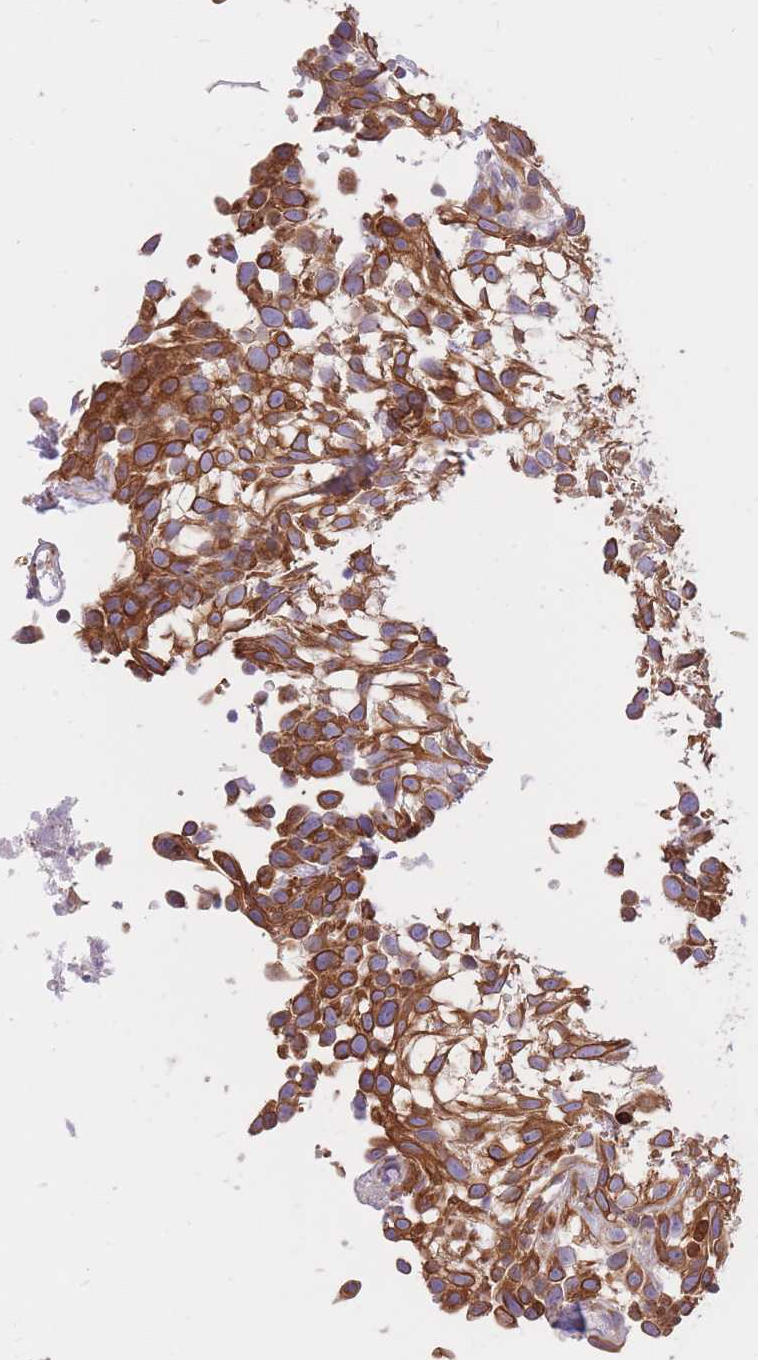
{"staining": {"intensity": "strong", "quantity": ">75%", "location": "cytoplasmic/membranous"}, "tissue": "urothelial cancer", "cell_type": "Tumor cells", "image_type": "cancer", "snomed": [{"axis": "morphology", "description": "Urothelial carcinoma, High grade"}, {"axis": "topography", "description": "Urinary bladder"}], "caption": "Urothelial cancer was stained to show a protein in brown. There is high levels of strong cytoplasmic/membranous positivity in approximately >75% of tumor cells.", "gene": "GBP7", "patient": {"sex": "male", "age": 56}}